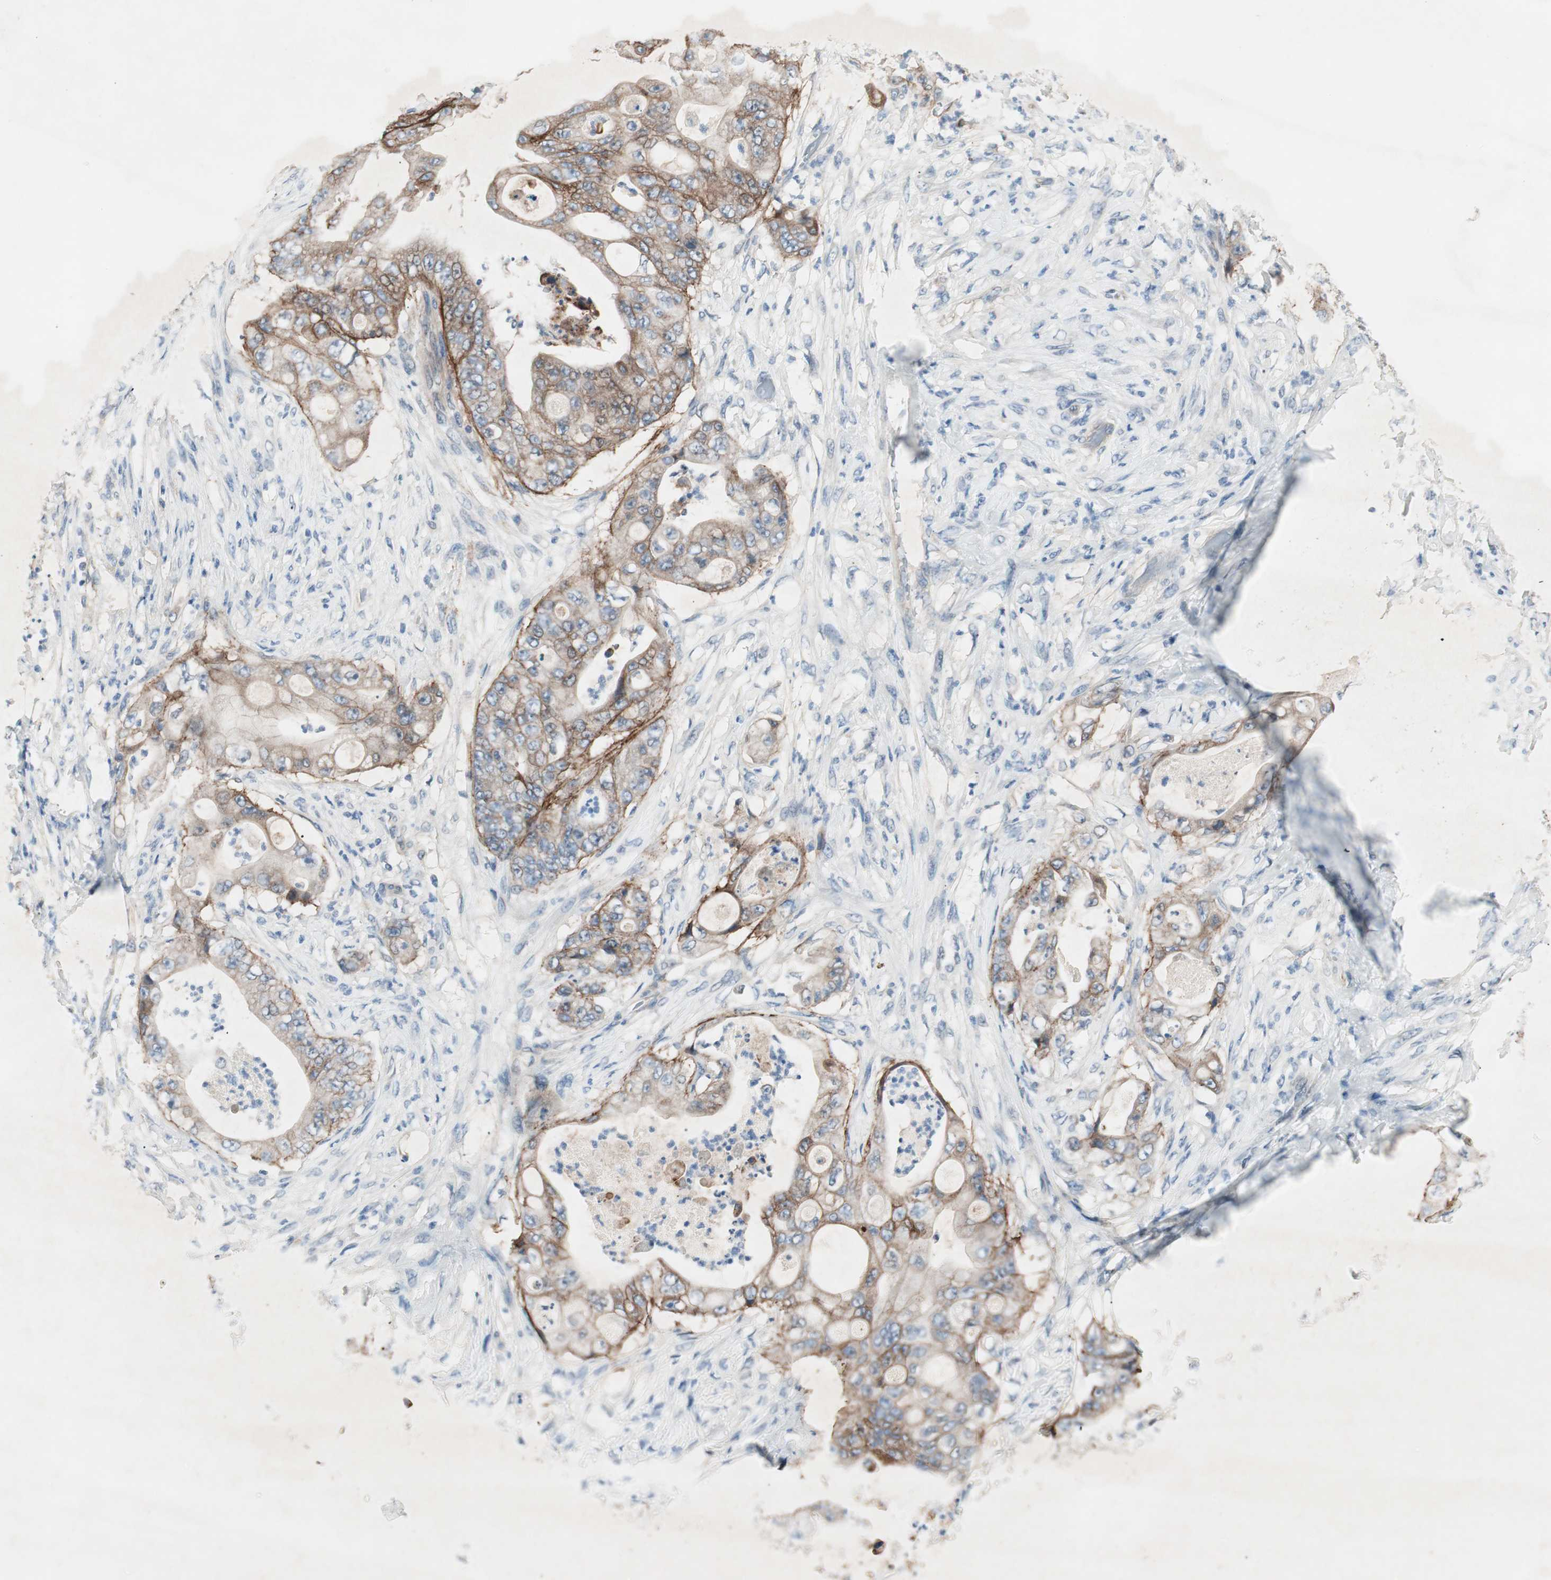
{"staining": {"intensity": "moderate", "quantity": "25%-75%", "location": "cytoplasmic/membranous"}, "tissue": "stomach cancer", "cell_type": "Tumor cells", "image_type": "cancer", "snomed": [{"axis": "morphology", "description": "Adenocarcinoma, NOS"}, {"axis": "topography", "description": "Stomach"}], "caption": "Human stomach adenocarcinoma stained with a brown dye demonstrates moderate cytoplasmic/membranous positive staining in approximately 25%-75% of tumor cells.", "gene": "ITGB4", "patient": {"sex": "female", "age": 73}}